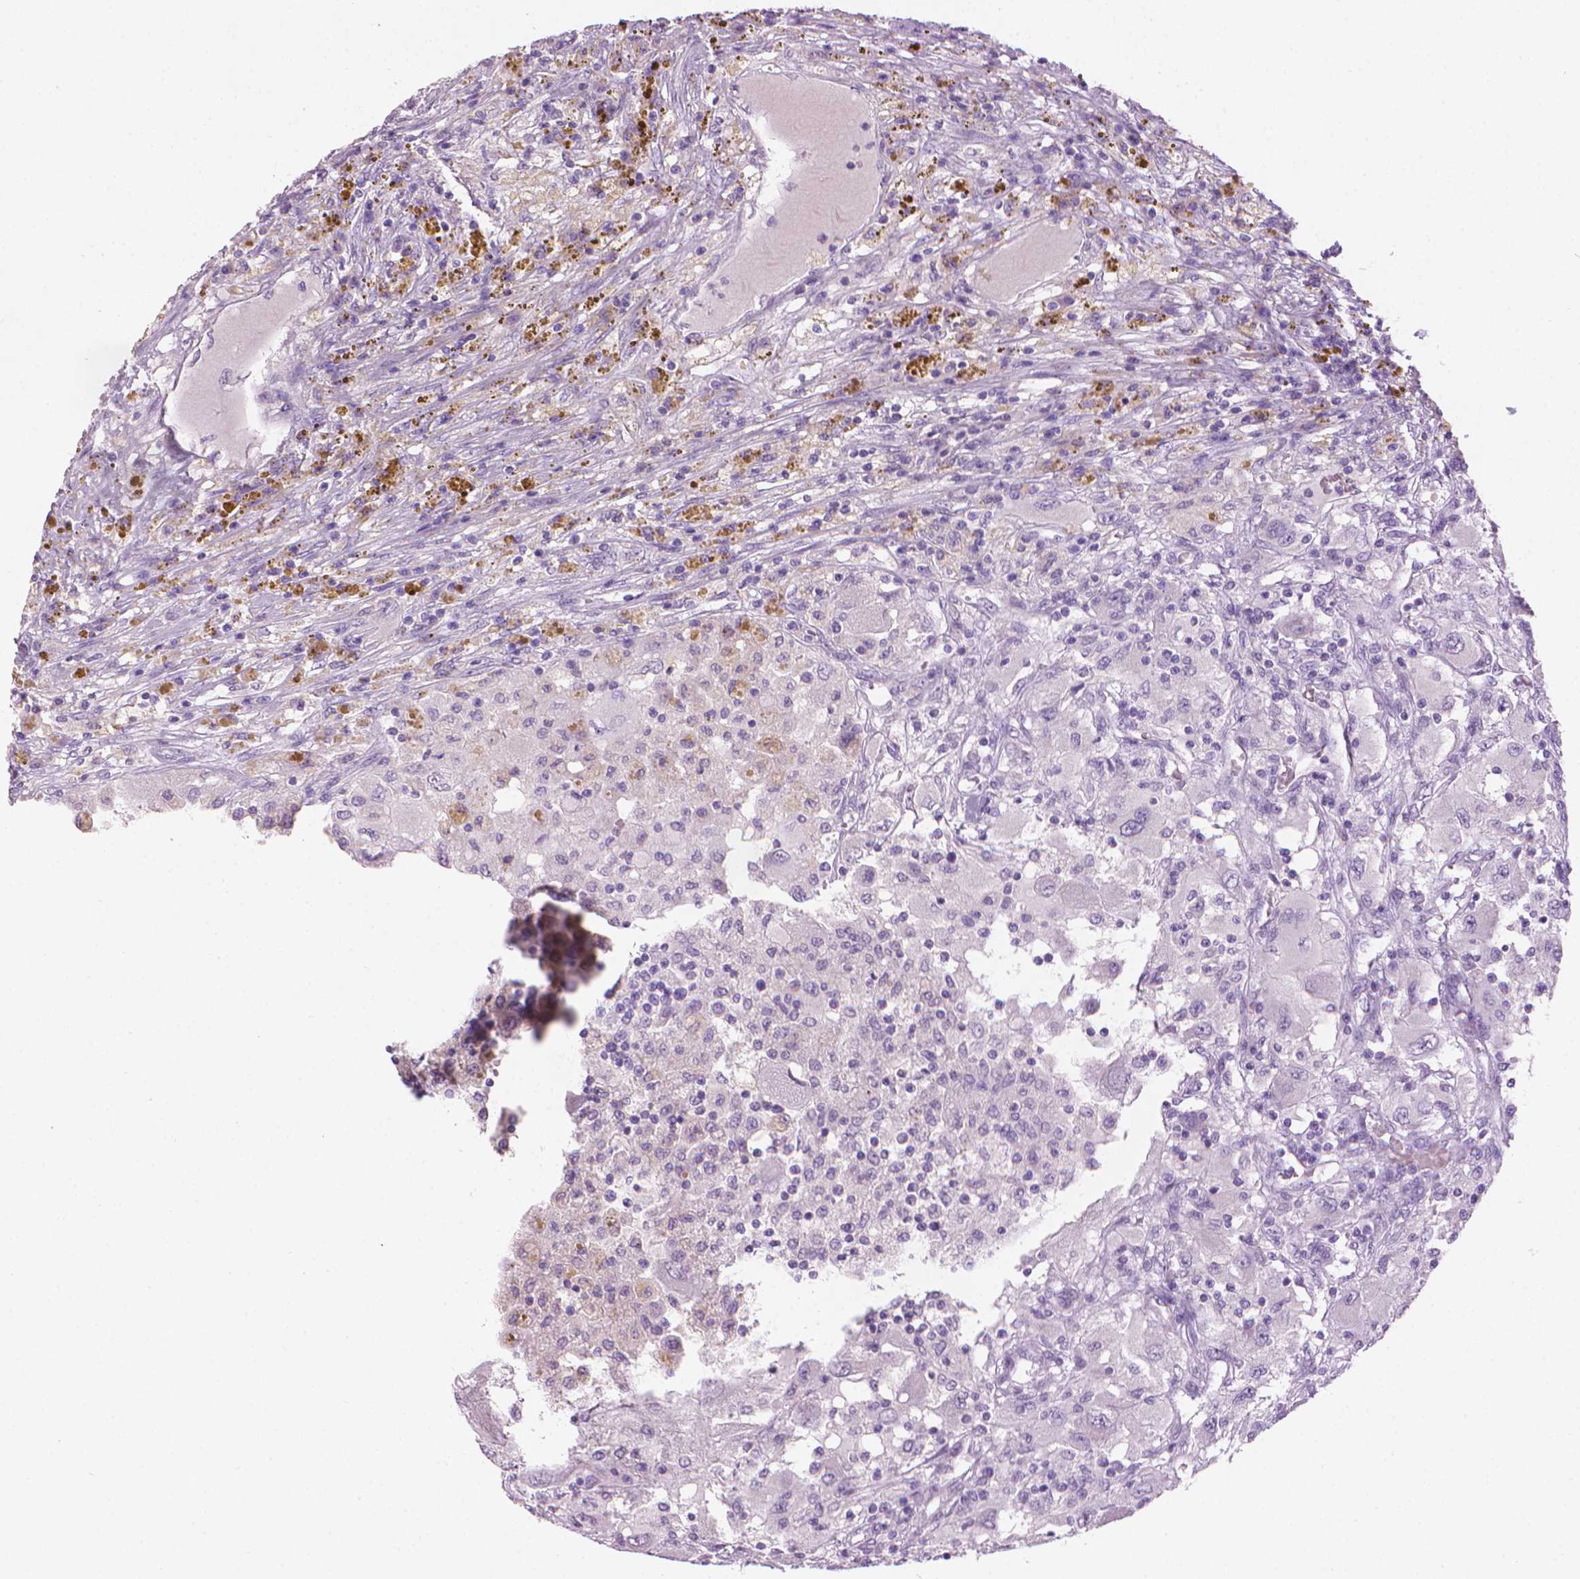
{"staining": {"intensity": "negative", "quantity": "none", "location": "none"}, "tissue": "renal cancer", "cell_type": "Tumor cells", "image_type": "cancer", "snomed": [{"axis": "morphology", "description": "Adenocarcinoma, NOS"}, {"axis": "topography", "description": "Kidney"}], "caption": "There is no significant staining in tumor cells of renal cancer (adenocarcinoma).", "gene": "MLANA", "patient": {"sex": "female", "age": 67}}